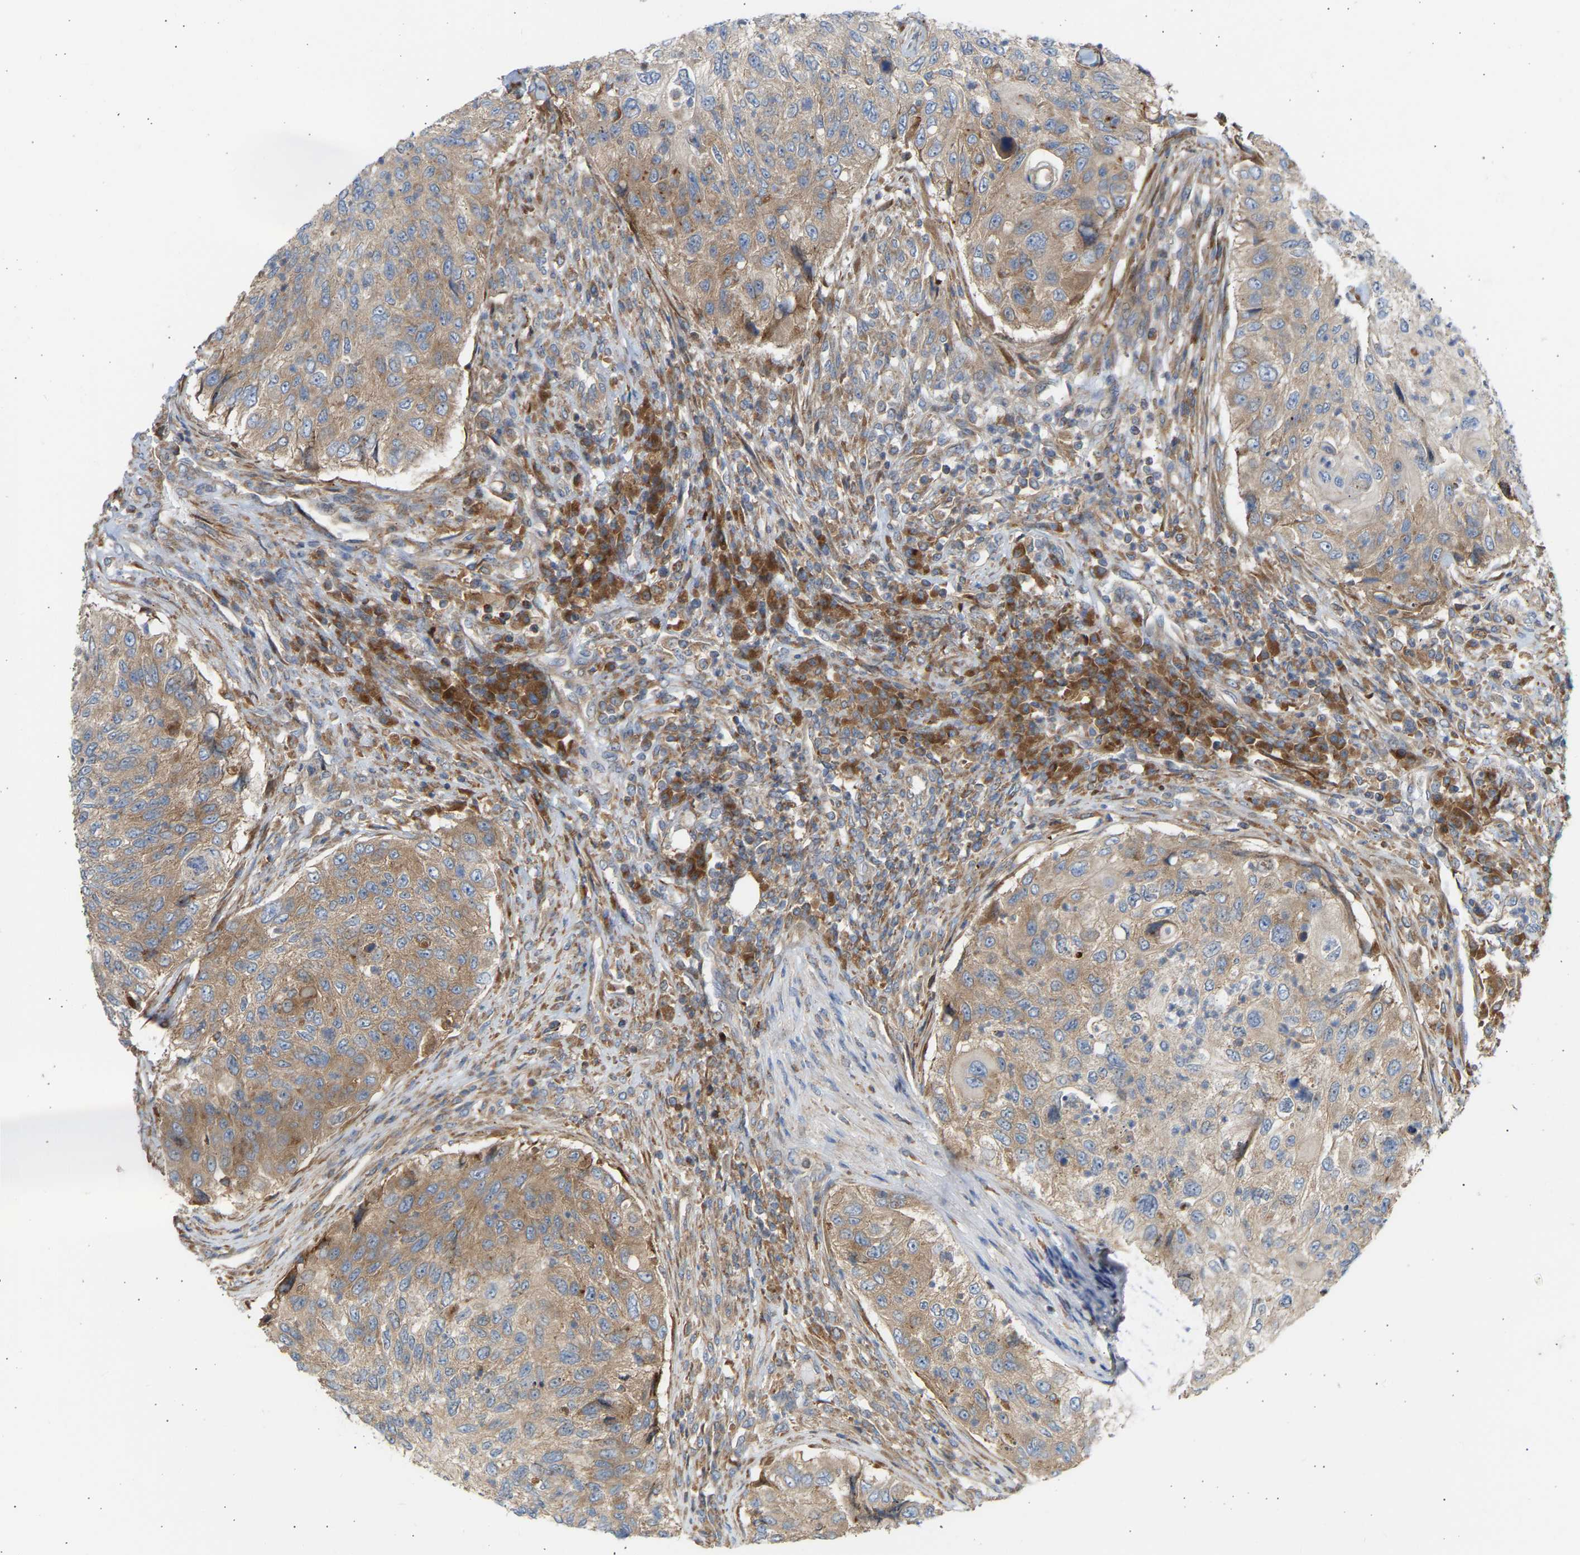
{"staining": {"intensity": "moderate", "quantity": "25%-75%", "location": "cytoplasmic/membranous"}, "tissue": "urothelial cancer", "cell_type": "Tumor cells", "image_type": "cancer", "snomed": [{"axis": "morphology", "description": "Urothelial carcinoma, High grade"}, {"axis": "topography", "description": "Urinary bladder"}], "caption": "Protein staining of urothelial cancer tissue shows moderate cytoplasmic/membranous expression in about 25%-75% of tumor cells.", "gene": "GCN1", "patient": {"sex": "female", "age": 60}}